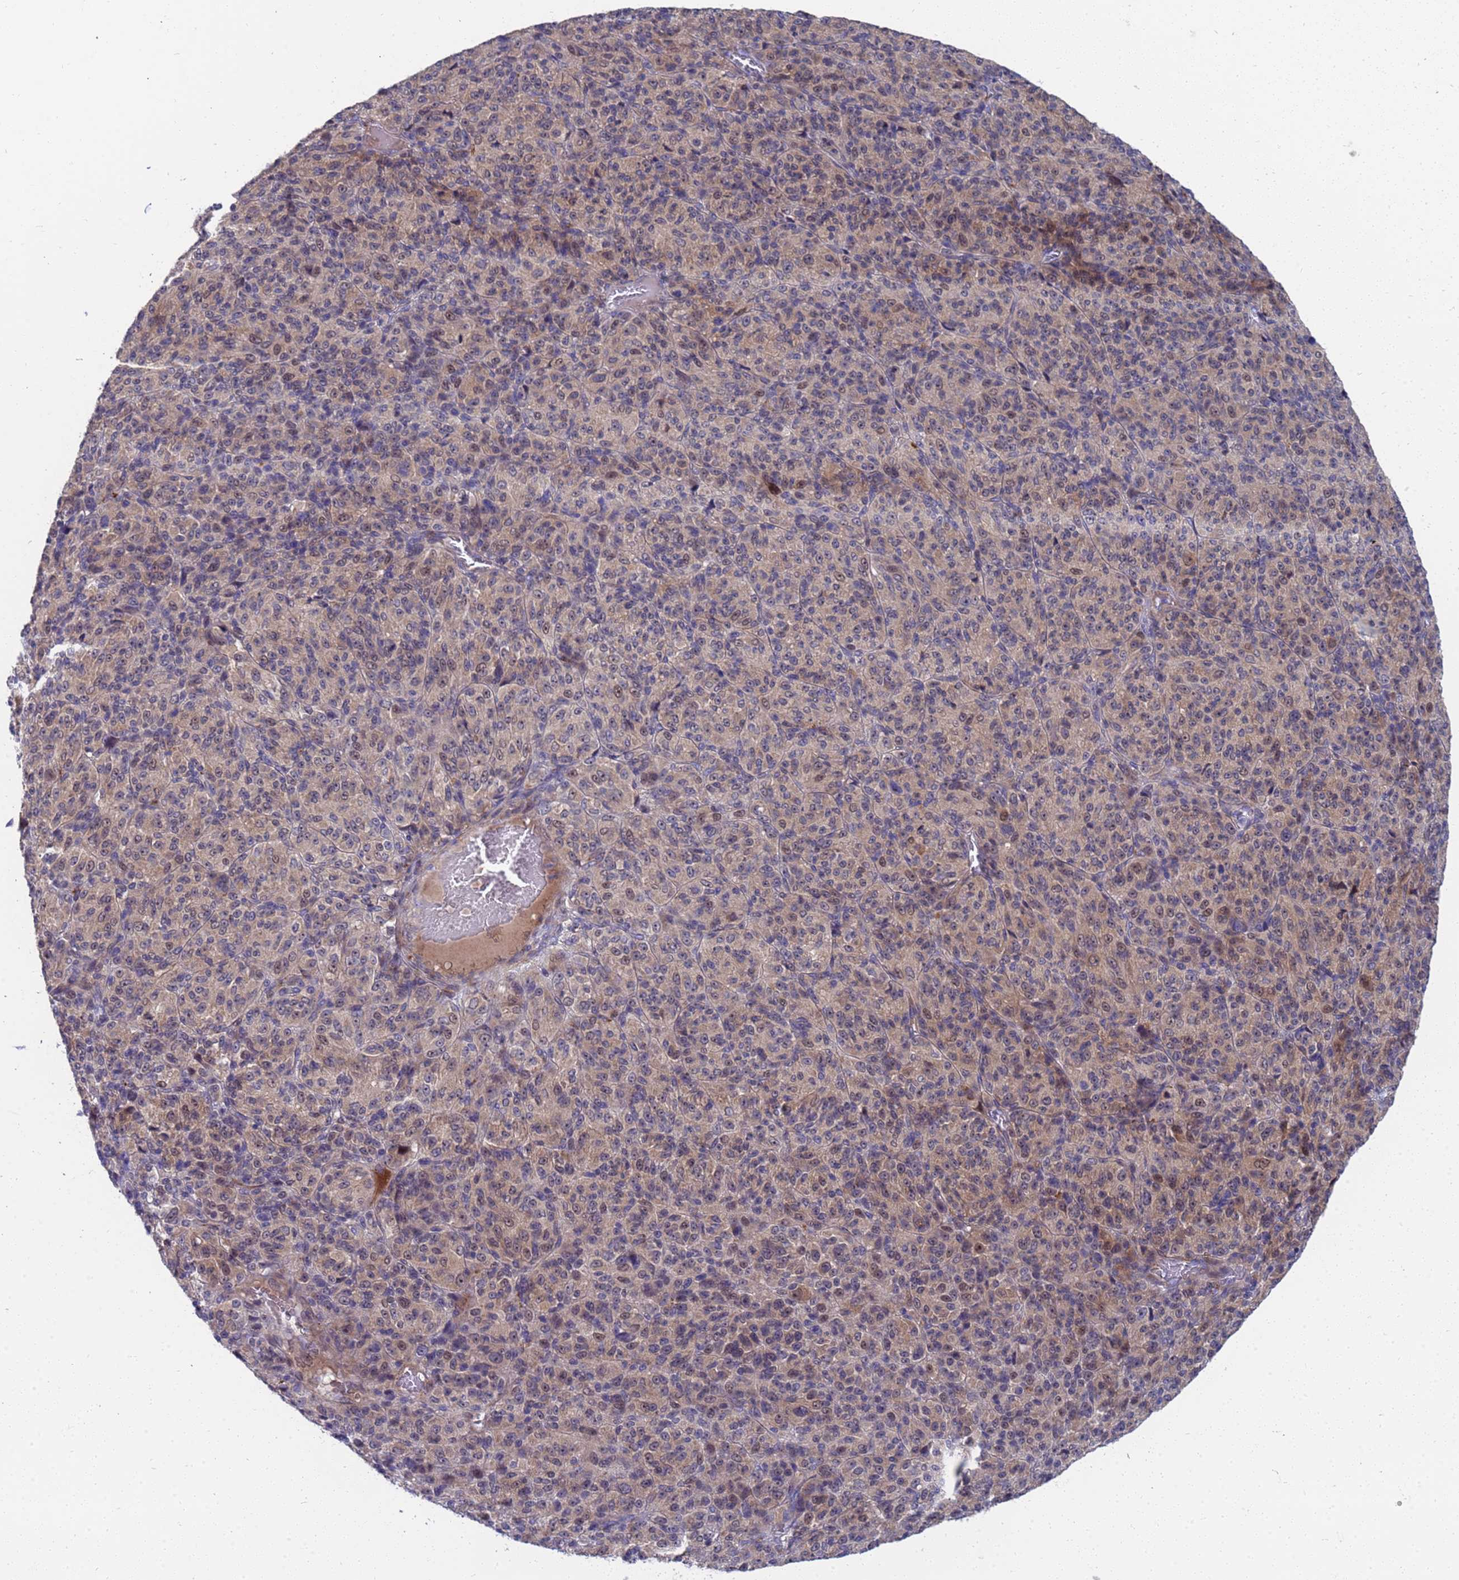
{"staining": {"intensity": "weak", "quantity": "<25%", "location": "nuclear"}, "tissue": "melanoma", "cell_type": "Tumor cells", "image_type": "cancer", "snomed": [{"axis": "morphology", "description": "Malignant melanoma, Metastatic site"}, {"axis": "topography", "description": "Brain"}], "caption": "Tumor cells show no significant protein expression in melanoma.", "gene": "ENOSF1", "patient": {"sex": "female", "age": 56}}